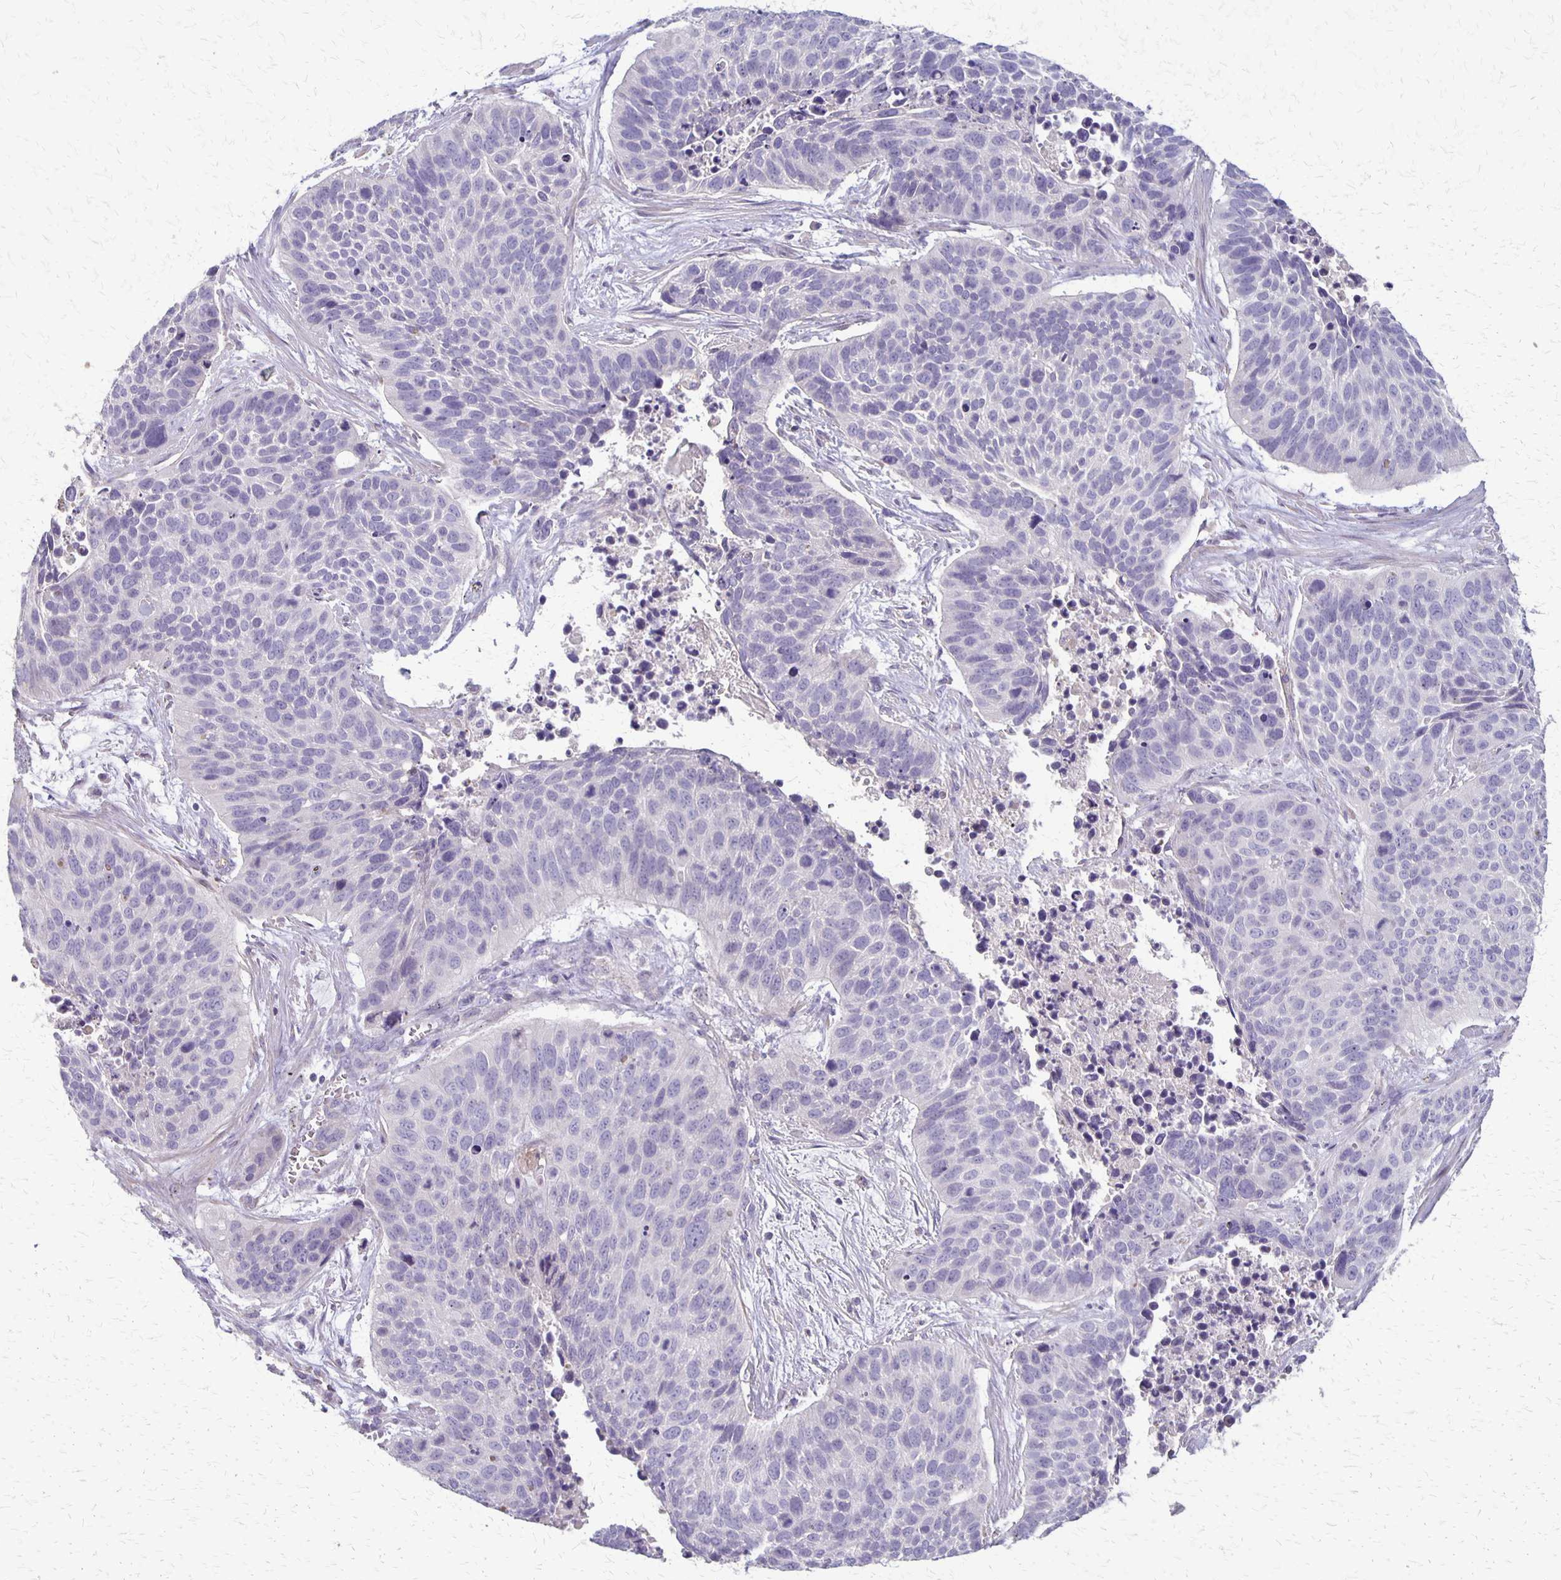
{"staining": {"intensity": "negative", "quantity": "none", "location": "none"}, "tissue": "lung cancer", "cell_type": "Tumor cells", "image_type": "cancer", "snomed": [{"axis": "morphology", "description": "Squamous cell carcinoma, NOS"}, {"axis": "topography", "description": "Lung"}], "caption": "This is a photomicrograph of immunohistochemistry staining of lung squamous cell carcinoma, which shows no expression in tumor cells.", "gene": "SEPTIN5", "patient": {"sex": "male", "age": 62}}